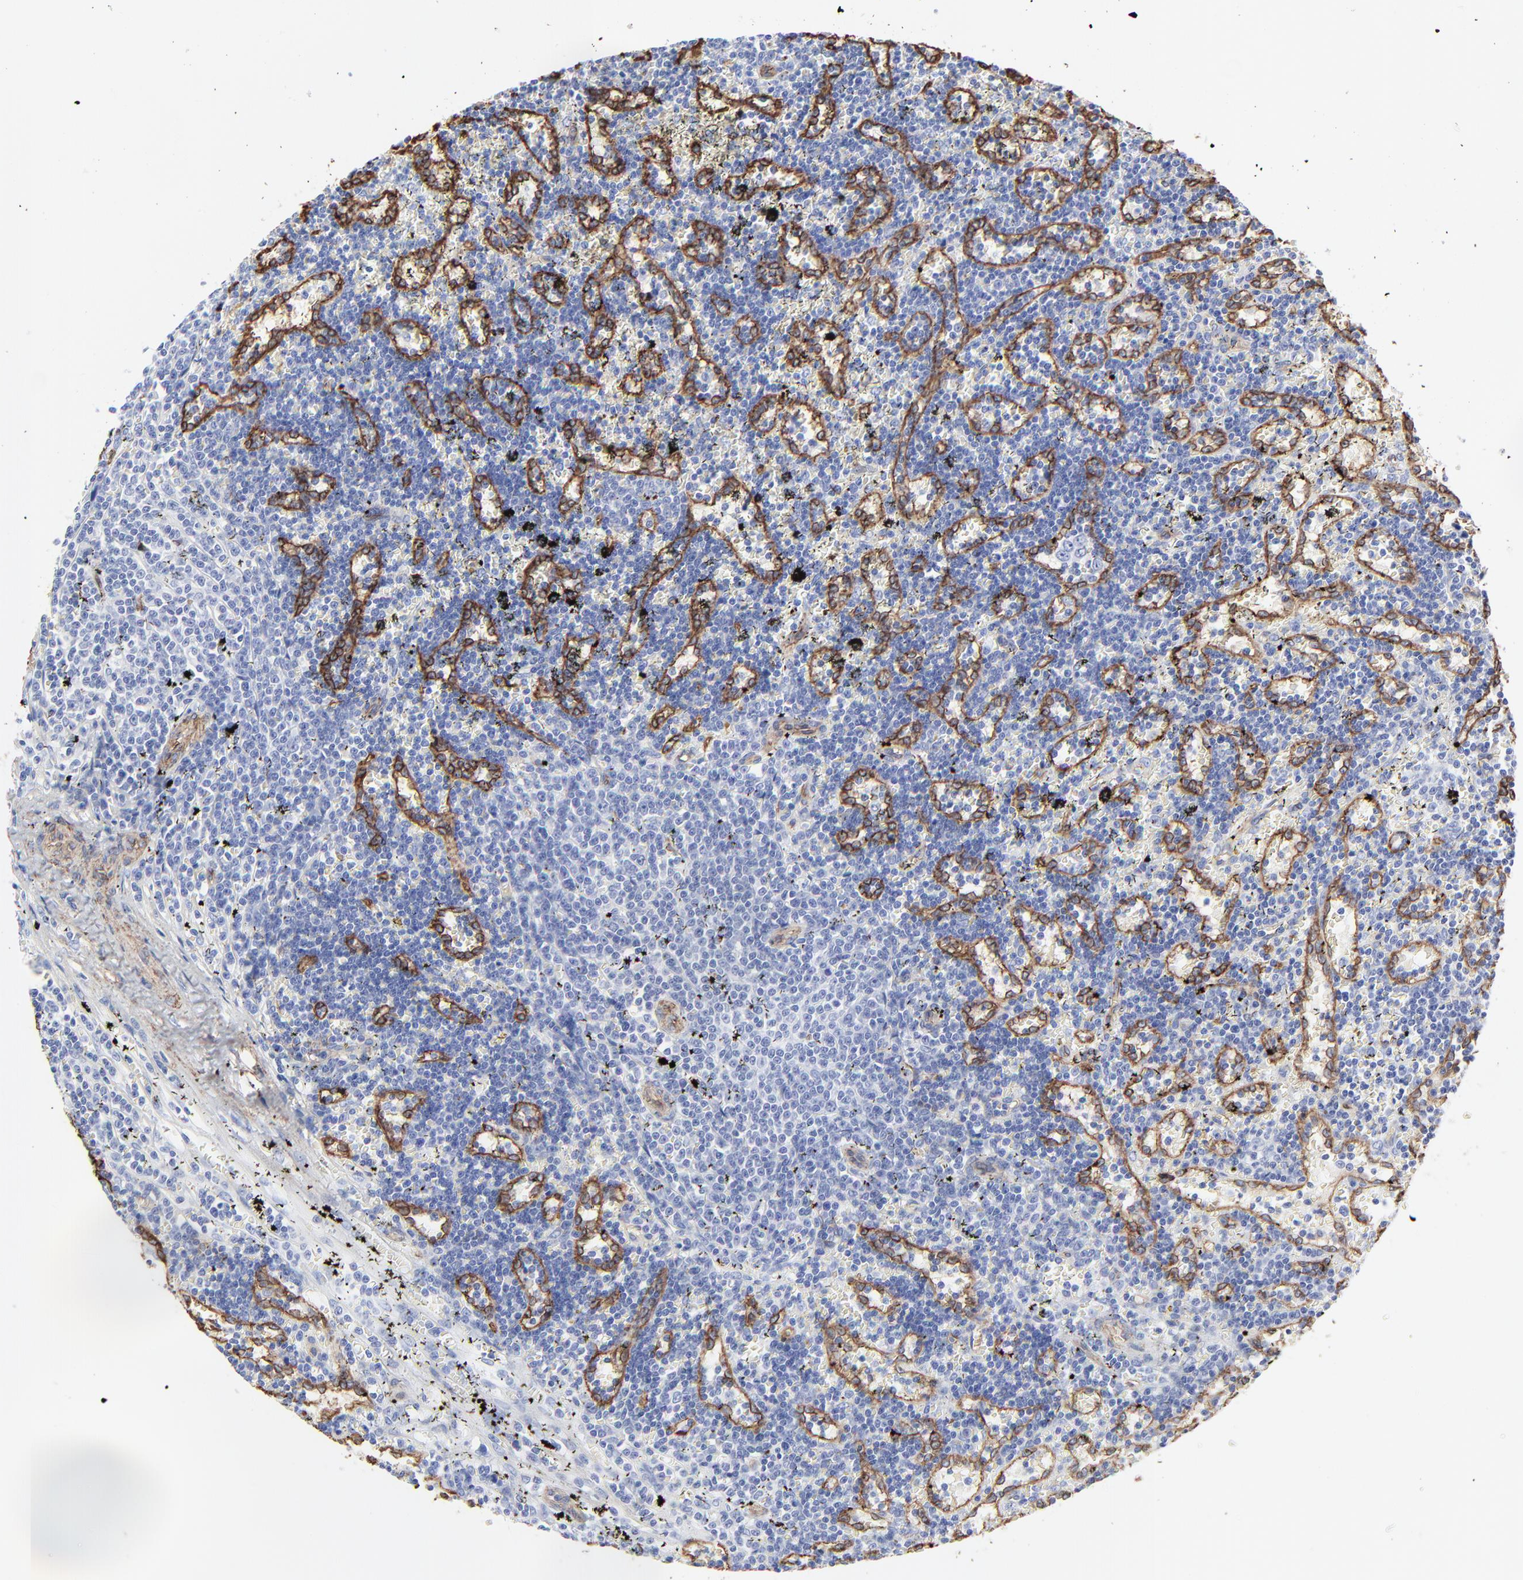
{"staining": {"intensity": "negative", "quantity": "none", "location": "none"}, "tissue": "lymphoma", "cell_type": "Tumor cells", "image_type": "cancer", "snomed": [{"axis": "morphology", "description": "Malignant lymphoma, non-Hodgkin's type, Low grade"}, {"axis": "topography", "description": "Spleen"}], "caption": "A high-resolution image shows IHC staining of low-grade malignant lymphoma, non-Hodgkin's type, which shows no significant staining in tumor cells.", "gene": "CAV1", "patient": {"sex": "male", "age": 60}}